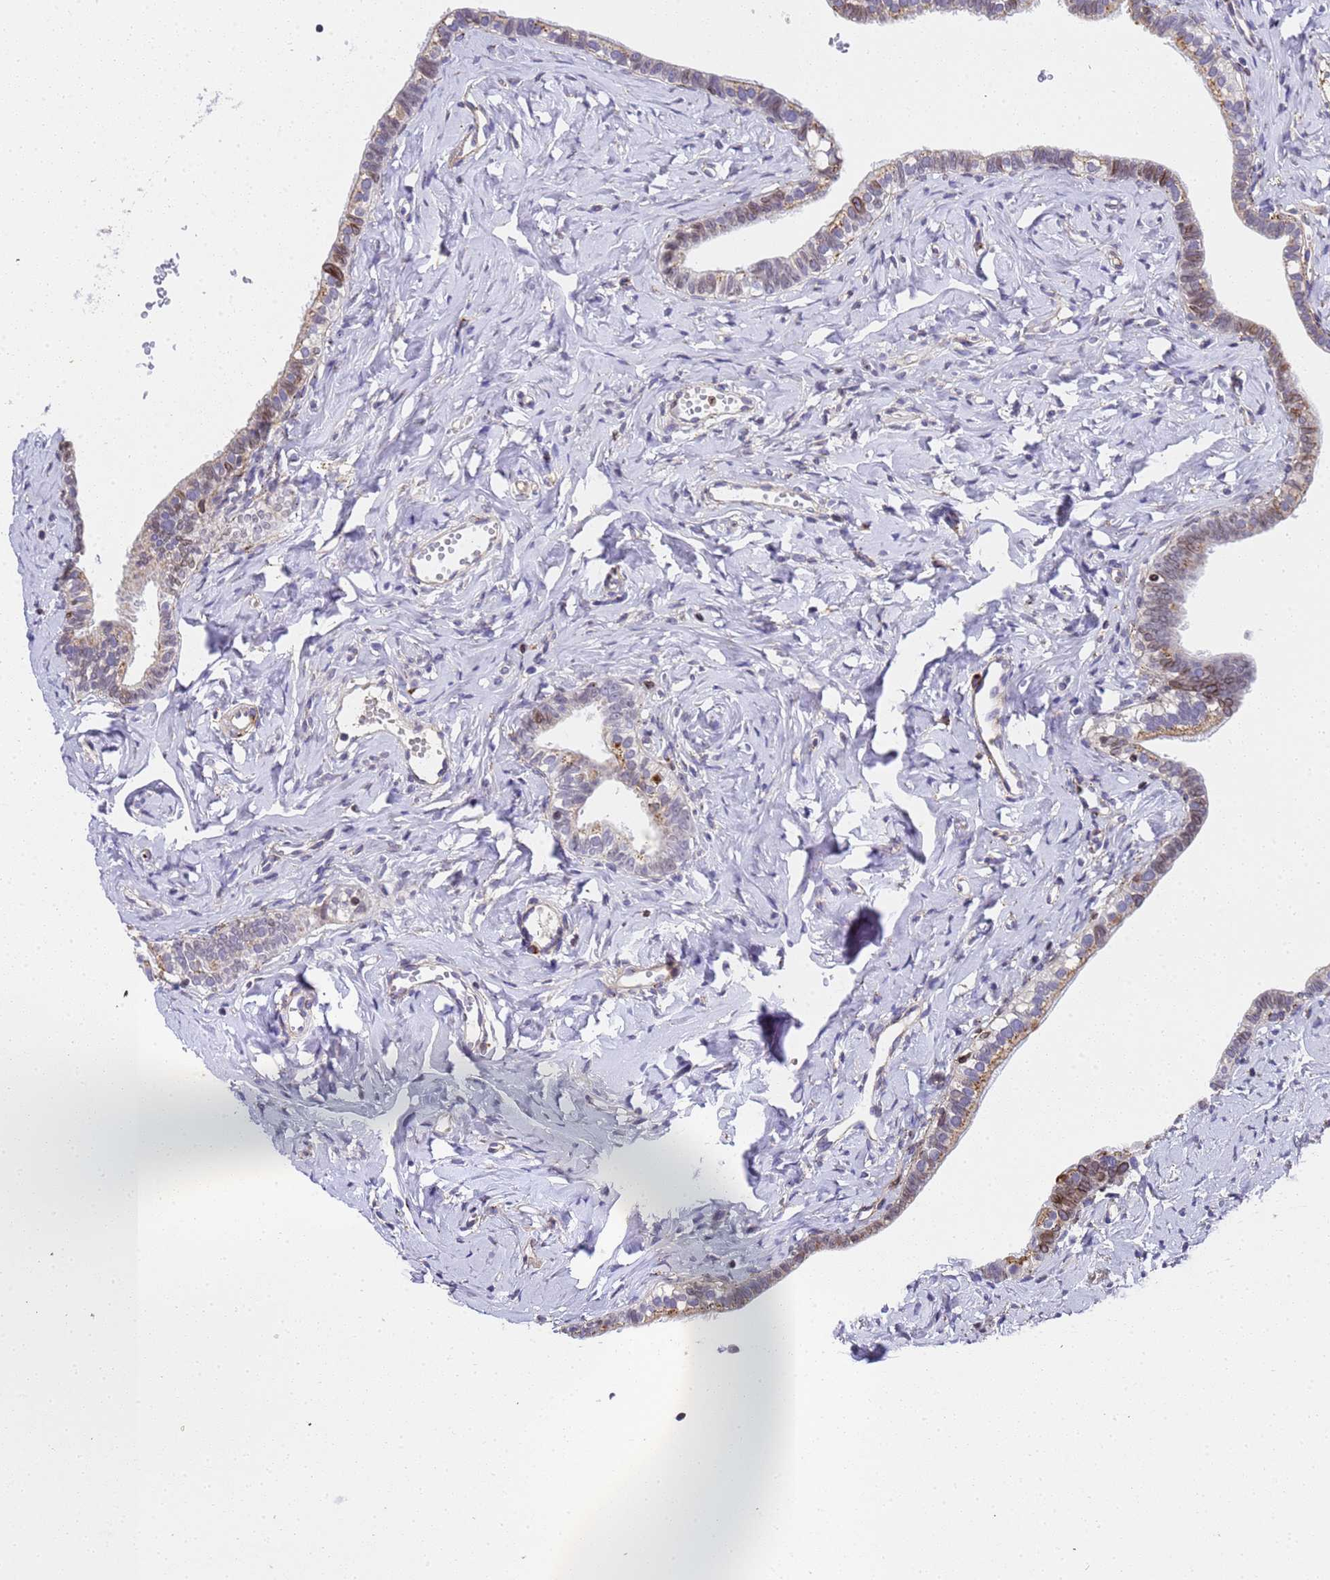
{"staining": {"intensity": "moderate", "quantity": "25%-75%", "location": "cytoplasmic/membranous,nuclear"}, "tissue": "fallopian tube", "cell_type": "Glandular cells", "image_type": "normal", "snomed": [{"axis": "morphology", "description": "Normal tissue, NOS"}, {"axis": "topography", "description": "Fallopian tube"}], "caption": "Immunohistochemistry (IHC) staining of benign fallopian tube, which reveals medium levels of moderate cytoplasmic/membranous,nuclear positivity in about 25%-75% of glandular cells indicating moderate cytoplasmic/membranous,nuclear protein staining. The staining was performed using DAB (brown) for protein detection and nuclei were counterstained in hematoxylin (blue).", "gene": "IGFBP7", "patient": {"sex": "female", "age": 66}}